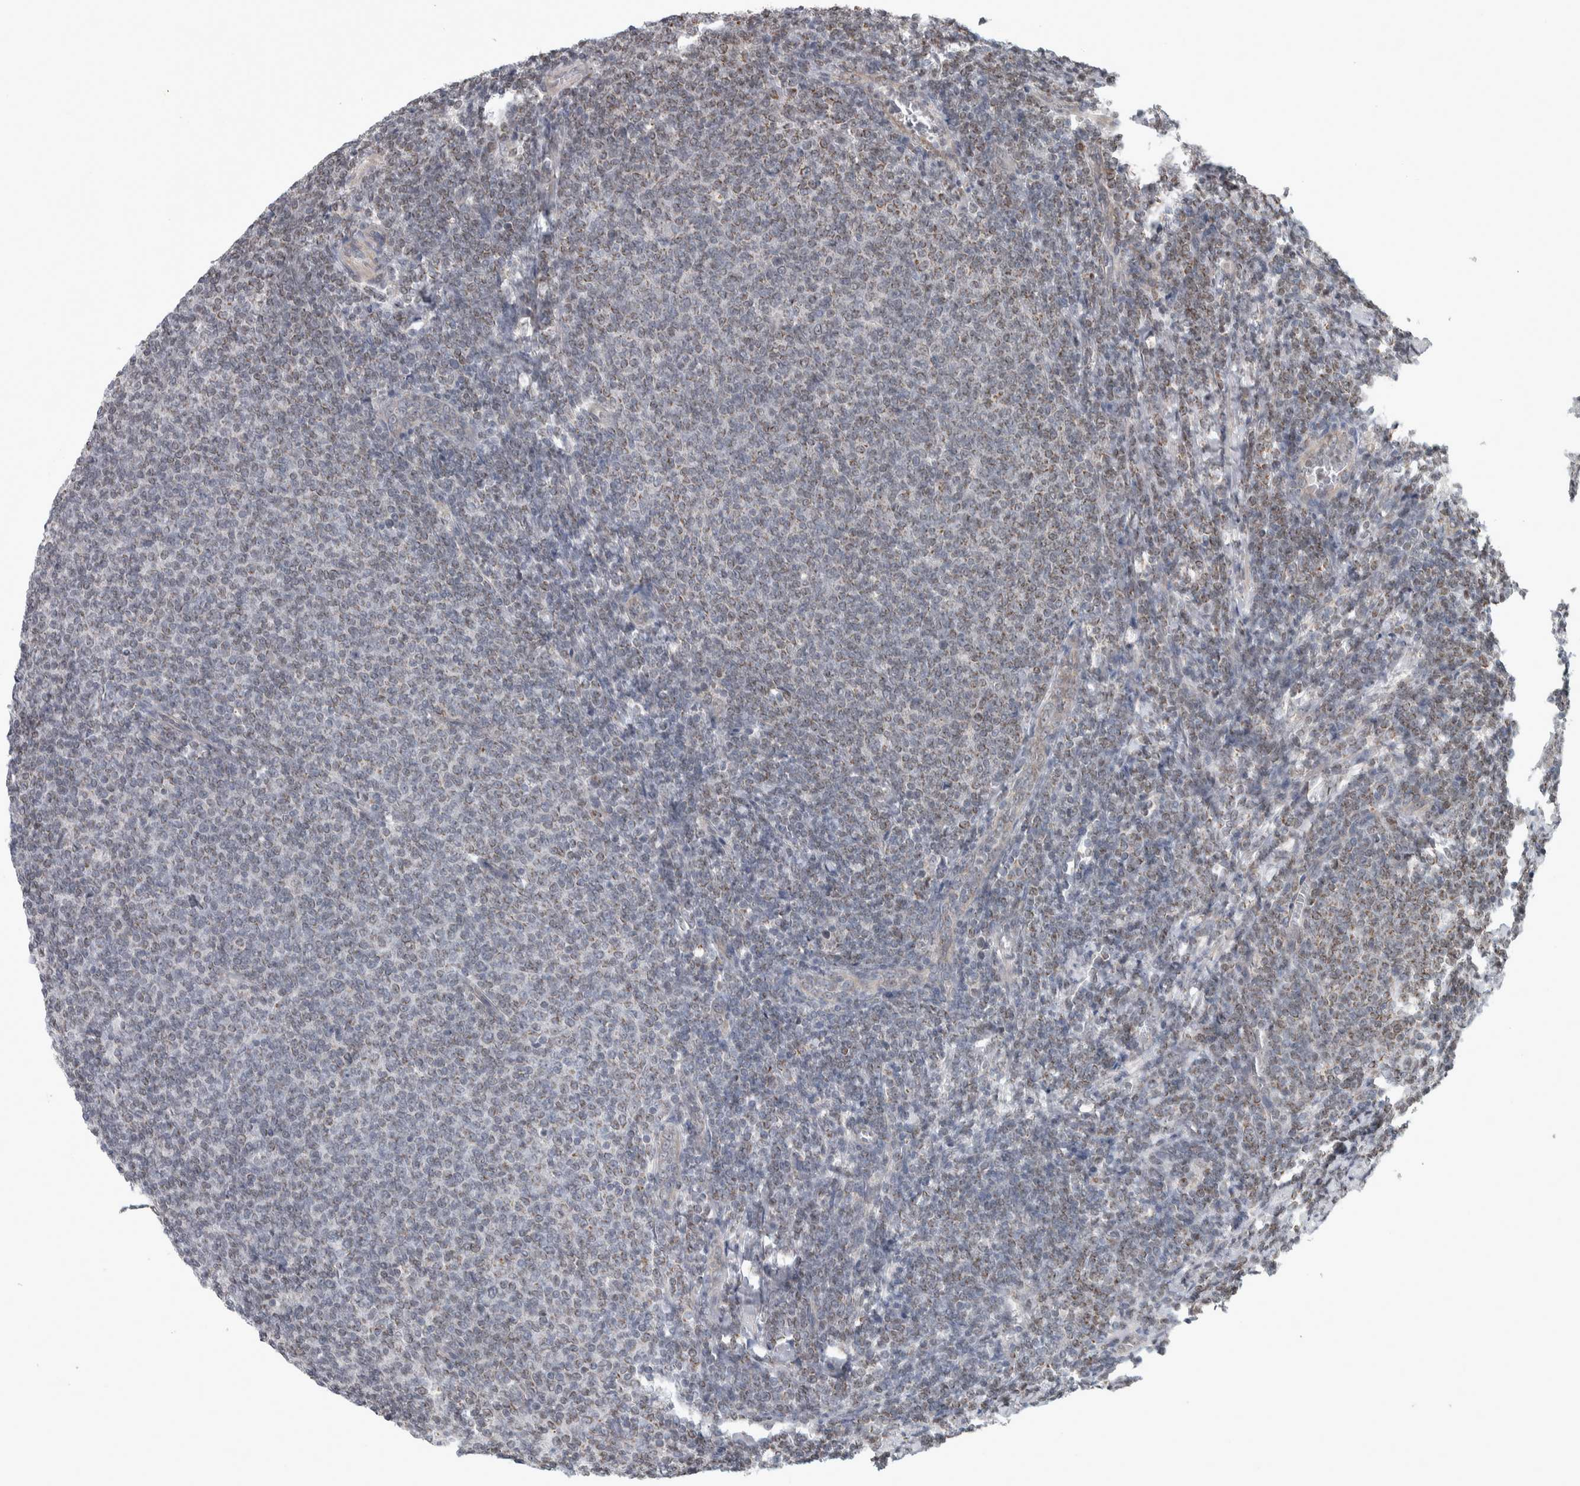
{"staining": {"intensity": "weak", "quantity": "25%-75%", "location": "cytoplasmic/membranous"}, "tissue": "lymphoma", "cell_type": "Tumor cells", "image_type": "cancer", "snomed": [{"axis": "morphology", "description": "Malignant lymphoma, non-Hodgkin's type, Low grade"}, {"axis": "topography", "description": "Lymph node"}], "caption": "An image showing weak cytoplasmic/membranous staining in approximately 25%-75% of tumor cells in low-grade malignant lymphoma, non-Hodgkin's type, as visualized by brown immunohistochemical staining.", "gene": "CWC27", "patient": {"sex": "male", "age": 66}}